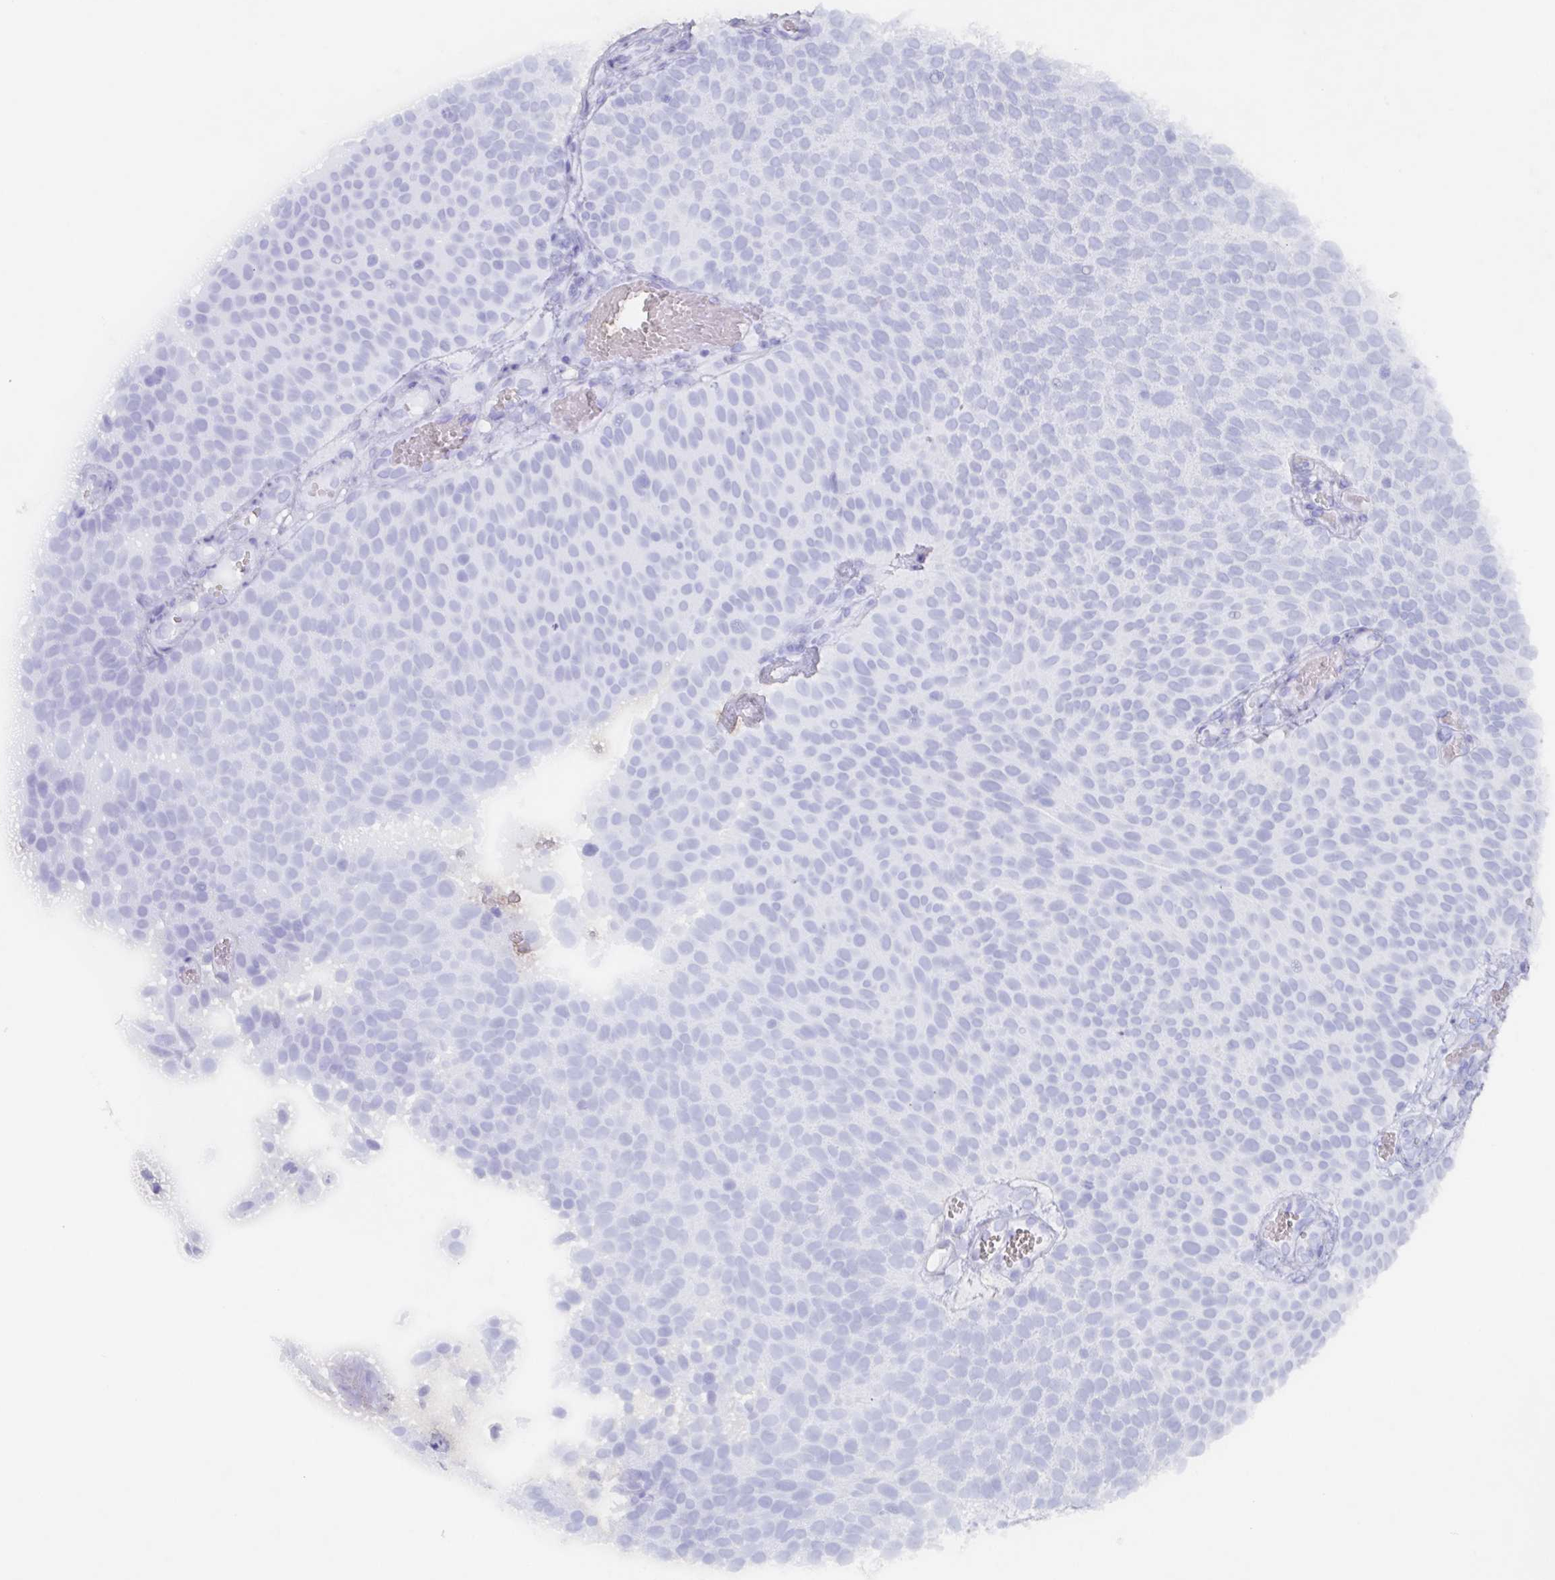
{"staining": {"intensity": "negative", "quantity": "none", "location": "none"}, "tissue": "urothelial cancer", "cell_type": "Tumor cells", "image_type": "cancer", "snomed": [{"axis": "morphology", "description": "Urothelial carcinoma, Low grade"}, {"axis": "topography", "description": "Urinary bladder"}], "caption": "Immunohistochemistry (IHC) photomicrograph of human urothelial cancer stained for a protein (brown), which reveals no positivity in tumor cells. (DAB (3,3'-diaminobenzidine) immunohistochemistry with hematoxylin counter stain).", "gene": "POU2F3", "patient": {"sex": "female", "age": 79}}